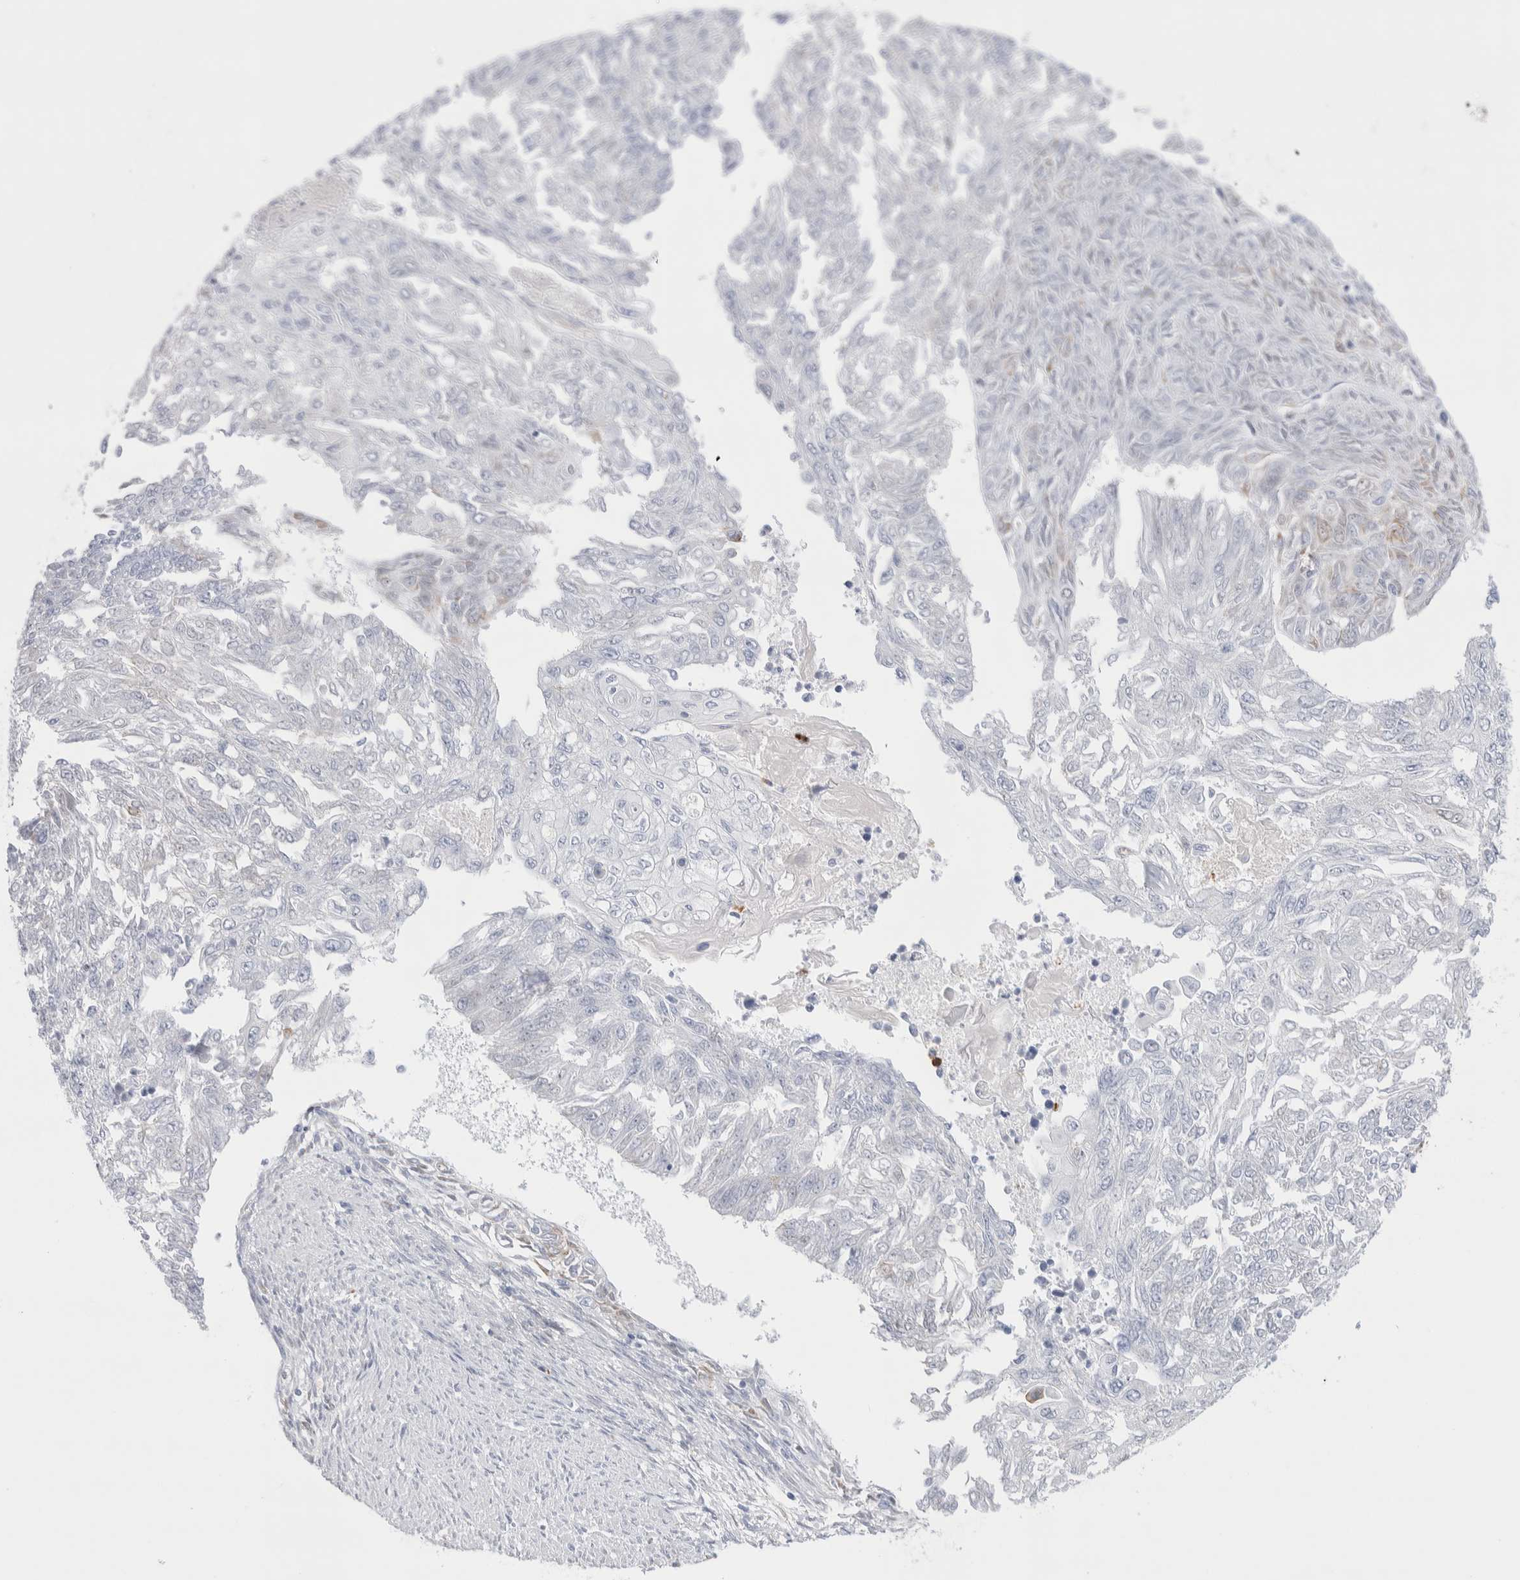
{"staining": {"intensity": "negative", "quantity": "none", "location": "none"}, "tissue": "endometrial cancer", "cell_type": "Tumor cells", "image_type": "cancer", "snomed": [{"axis": "morphology", "description": "Adenocarcinoma, NOS"}, {"axis": "topography", "description": "Endometrium"}], "caption": "Immunohistochemistry histopathology image of neoplastic tissue: endometrial adenocarcinoma stained with DAB (3,3'-diaminobenzidine) shows no significant protein staining in tumor cells.", "gene": "SEPTIN4", "patient": {"sex": "female", "age": 32}}